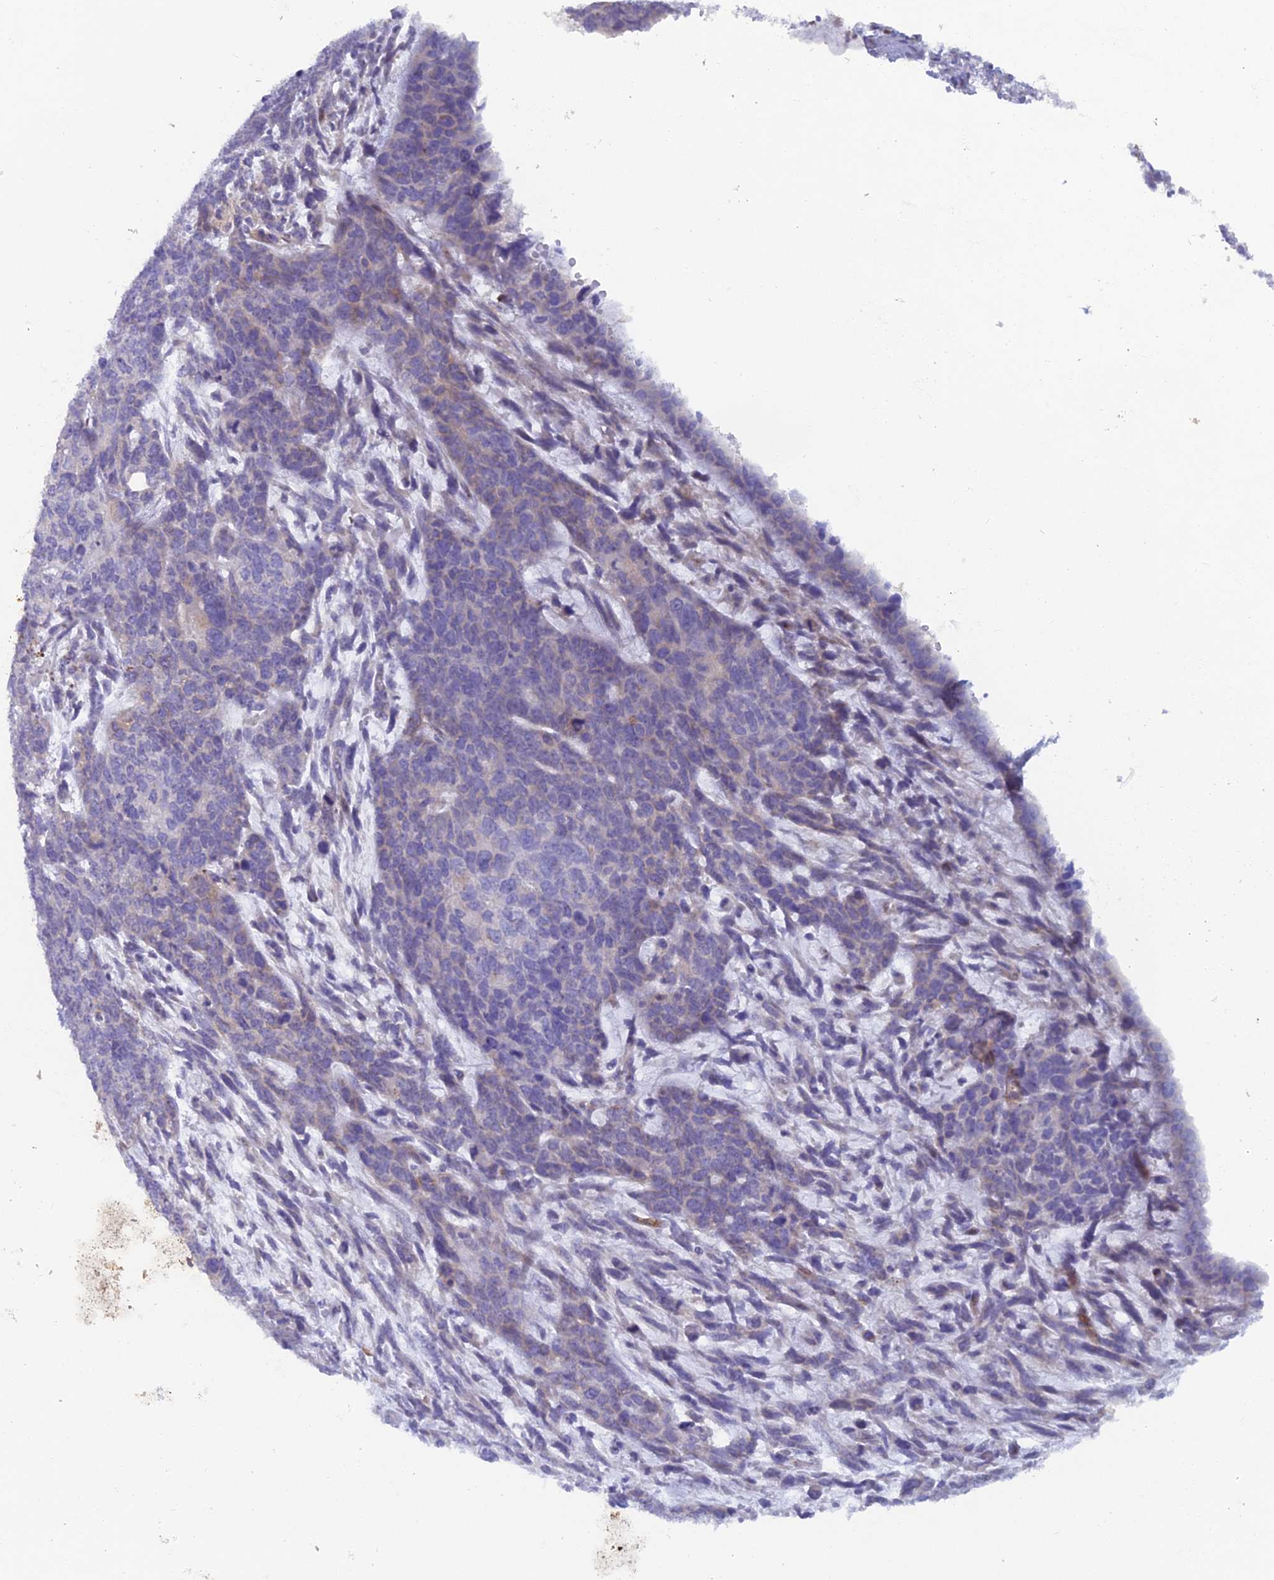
{"staining": {"intensity": "negative", "quantity": "none", "location": "none"}, "tissue": "cervical cancer", "cell_type": "Tumor cells", "image_type": "cancer", "snomed": [{"axis": "morphology", "description": "Squamous cell carcinoma, NOS"}, {"axis": "topography", "description": "Cervix"}], "caption": "Tumor cells show no significant expression in cervical cancer. (Brightfield microscopy of DAB immunohistochemistry (IHC) at high magnification).", "gene": "B9D2", "patient": {"sex": "female", "age": 63}}